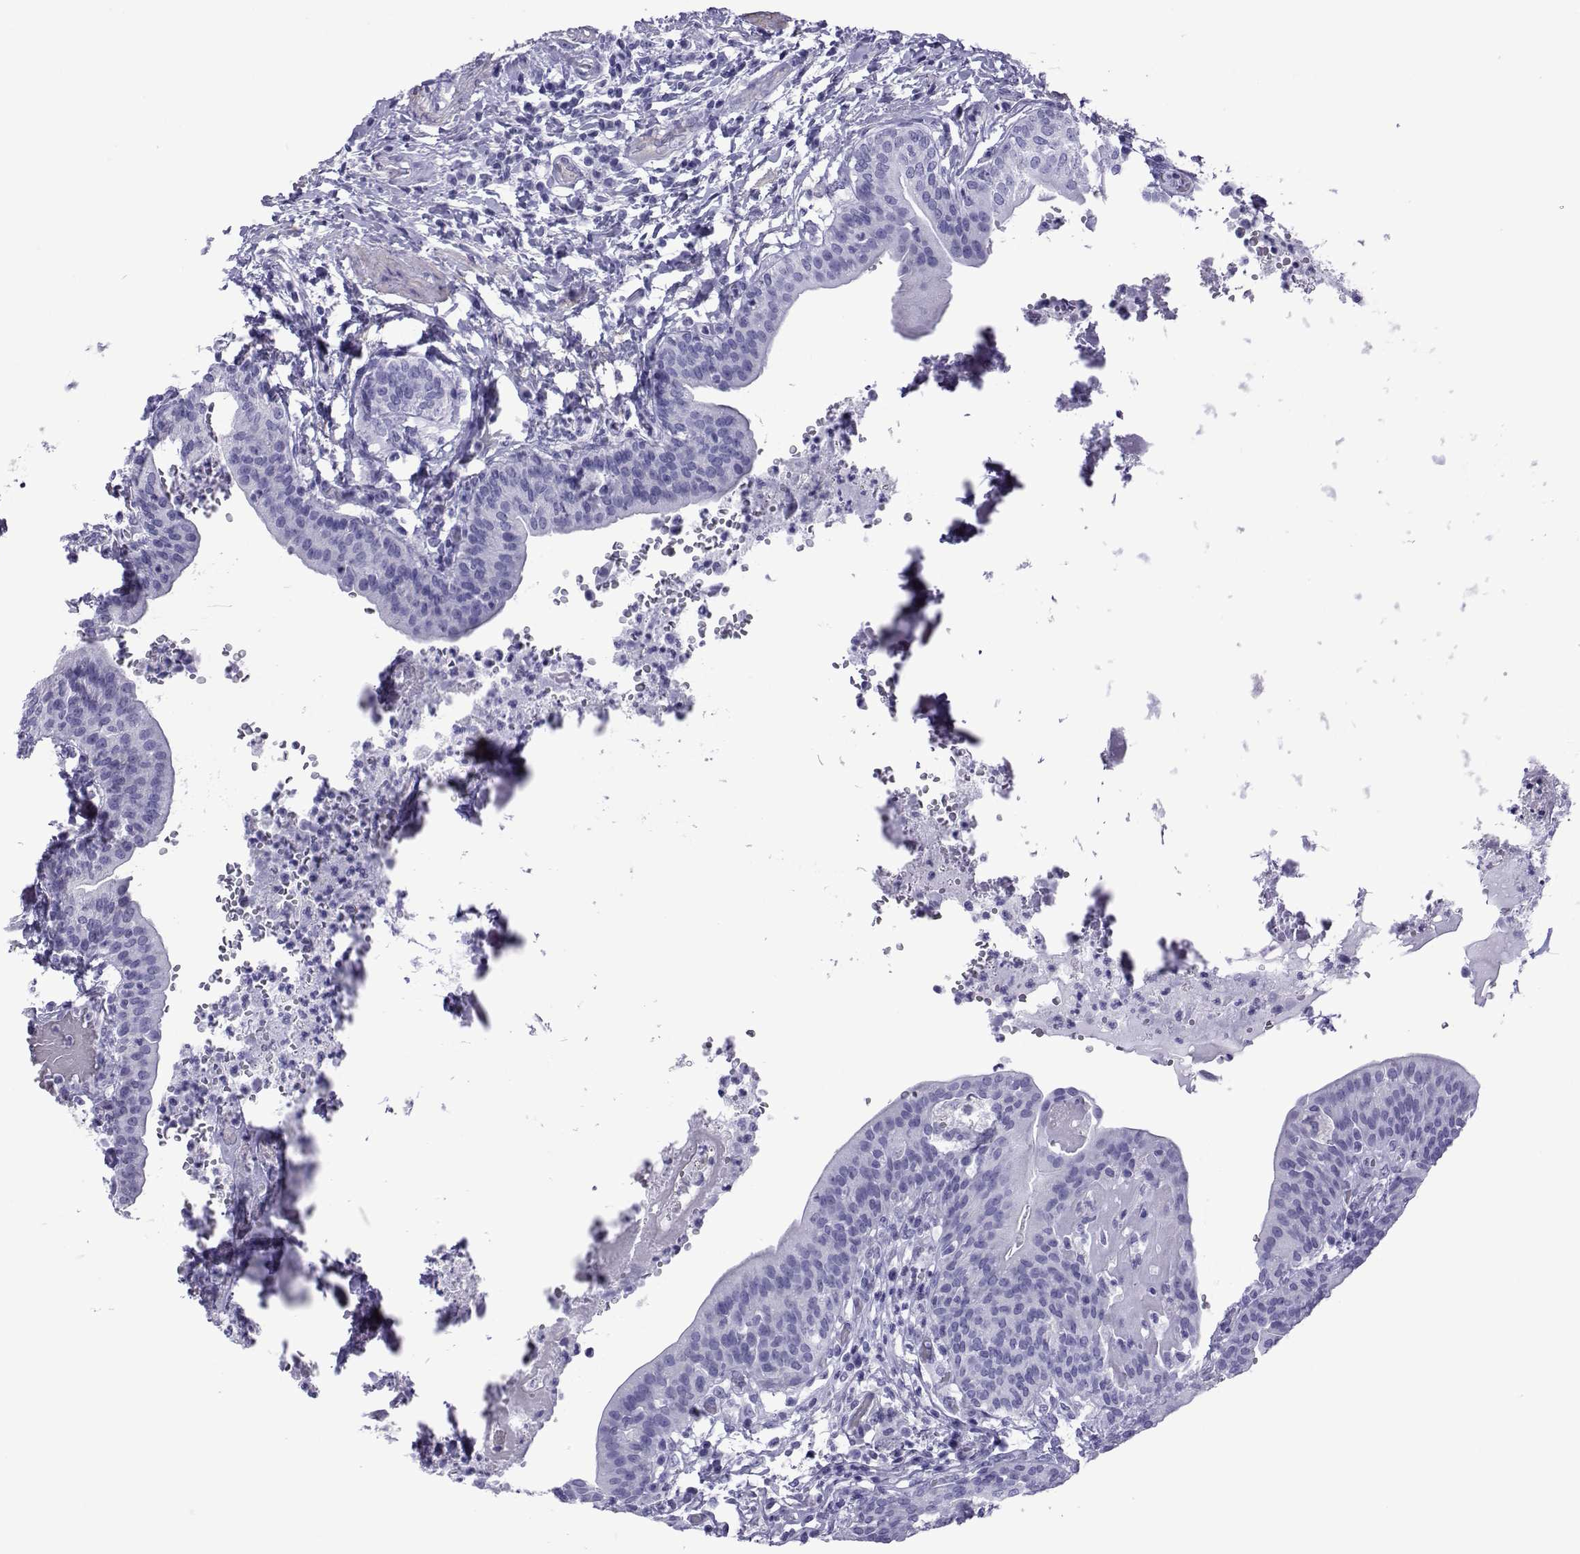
{"staining": {"intensity": "negative", "quantity": "none", "location": "none"}, "tissue": "urinary bladder", "cell_type": "Urothelial cells", "image_type": "normal", "snomed": [{"axis": "morphology", "description": "Normal tissue, NOS"}, {"axis": "topography", "description": "Urinary bladder"}], "caption": "Immunohistochemistry of normal human urinary bladder demonstrates no positivity in urothelial cells. The staining was performed using DAB (3,3'-diaminobenzidine) to visualize the protein expression in brown, while the nuclei were stained in blue with hematoxylin (Magnification: 20x).", "gene": "SPANXA1", "patient": {"sex": "male", "age": 66}}